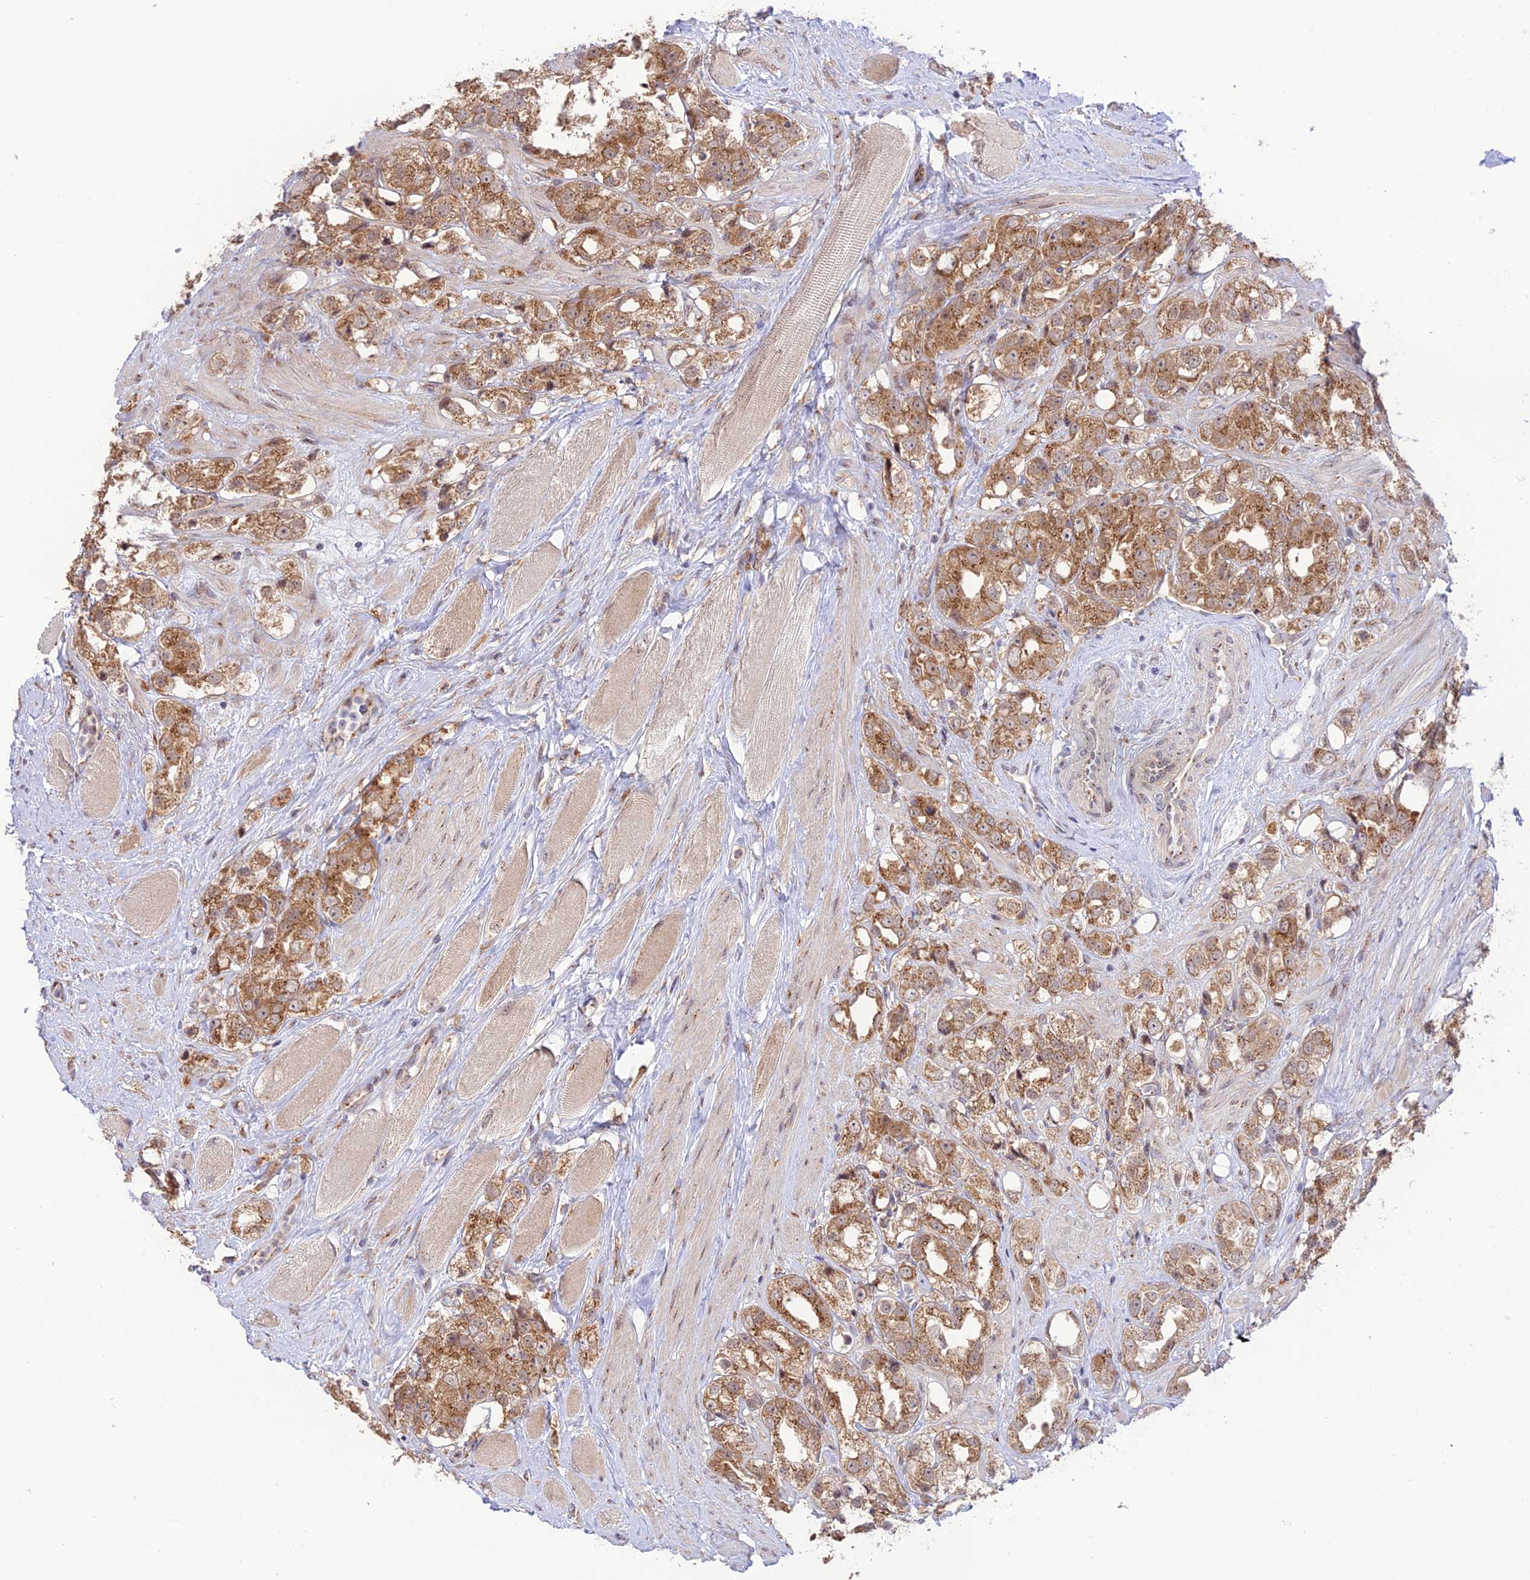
{"staining": {"intensity": "moderate", "quantity": ">75%", "location": "cytoplasmic/membranous"}, "tissue": "prostate cancer", "cell_type": "Tumor cells", "image_type": "cancer", "snomed": [{"axis": "morphology", "description": "Adenocarcinoma, NOS"}, {"axis": "topography", "description": "Prostate"}], "caption": "This histopathology image displays immunohistochemistry staining of prostate cancer, with medium moderate cytoplasmic/membranous positivity in about >75% of tumor cells.", "gene": "GOLGA3", "patient": {"sex": "male", "age": 79}}